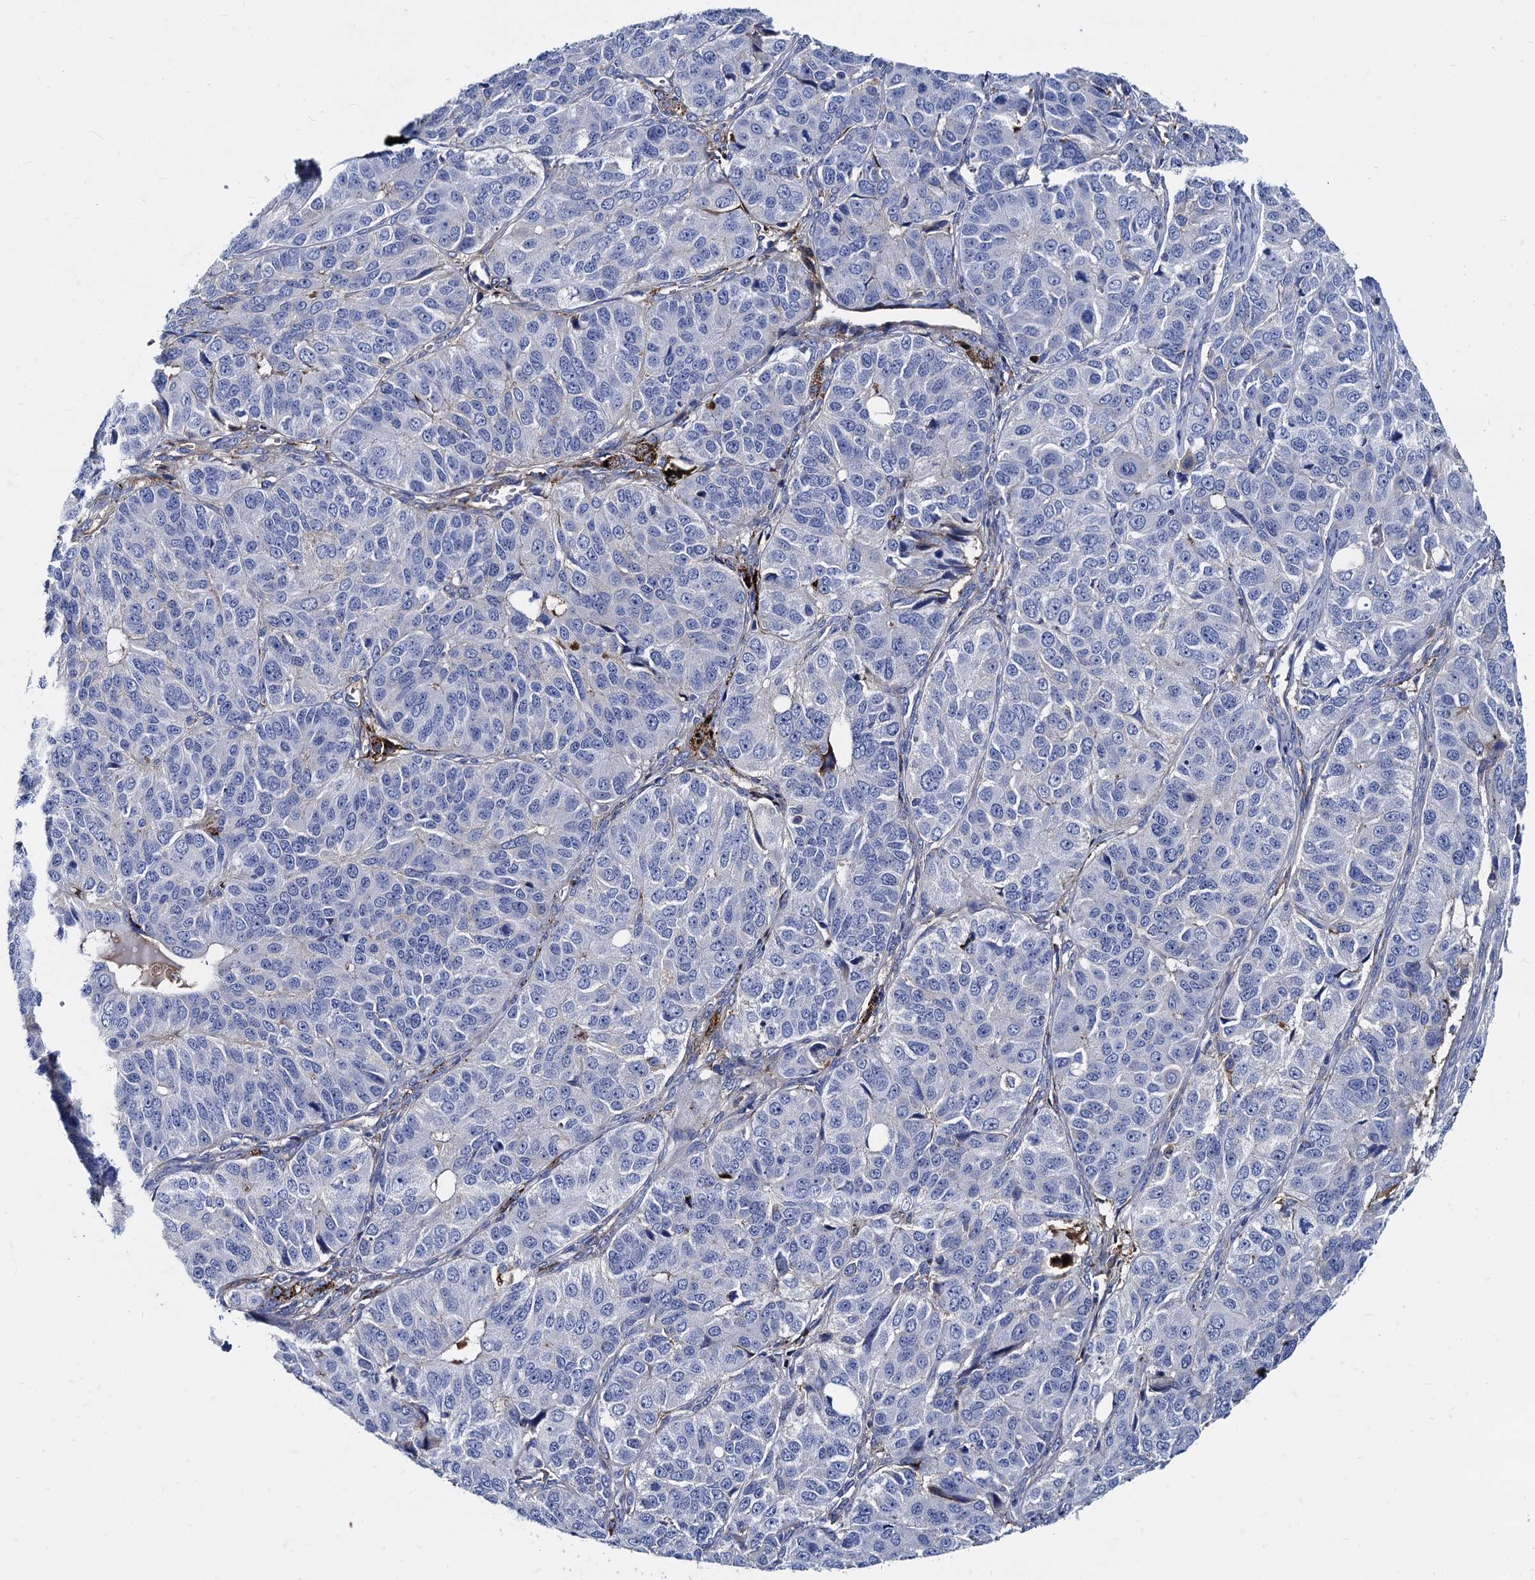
{"staining": {"intensity": "moderate", "quantity": "<25%", "location": "cytoplasmic/membranous"}, "tissue": "ovarian cancer", "cell_type": "Tumor cells", "image_type": "cancer", "snomed": [{"axis": "morphology", "description": "Carcinoma, endometroid"}, {"axis": "topography", "description": "Ovary"}], "caption": "Immunohistochemical staining of human endometroid carcinoma (ovarian) demonstrates low levels of moderate cytoplasmic/membranous protein expression in about <25% of tumor cells.", "gene": "APOD", "patient": {"sex": "female", "age": 51}}